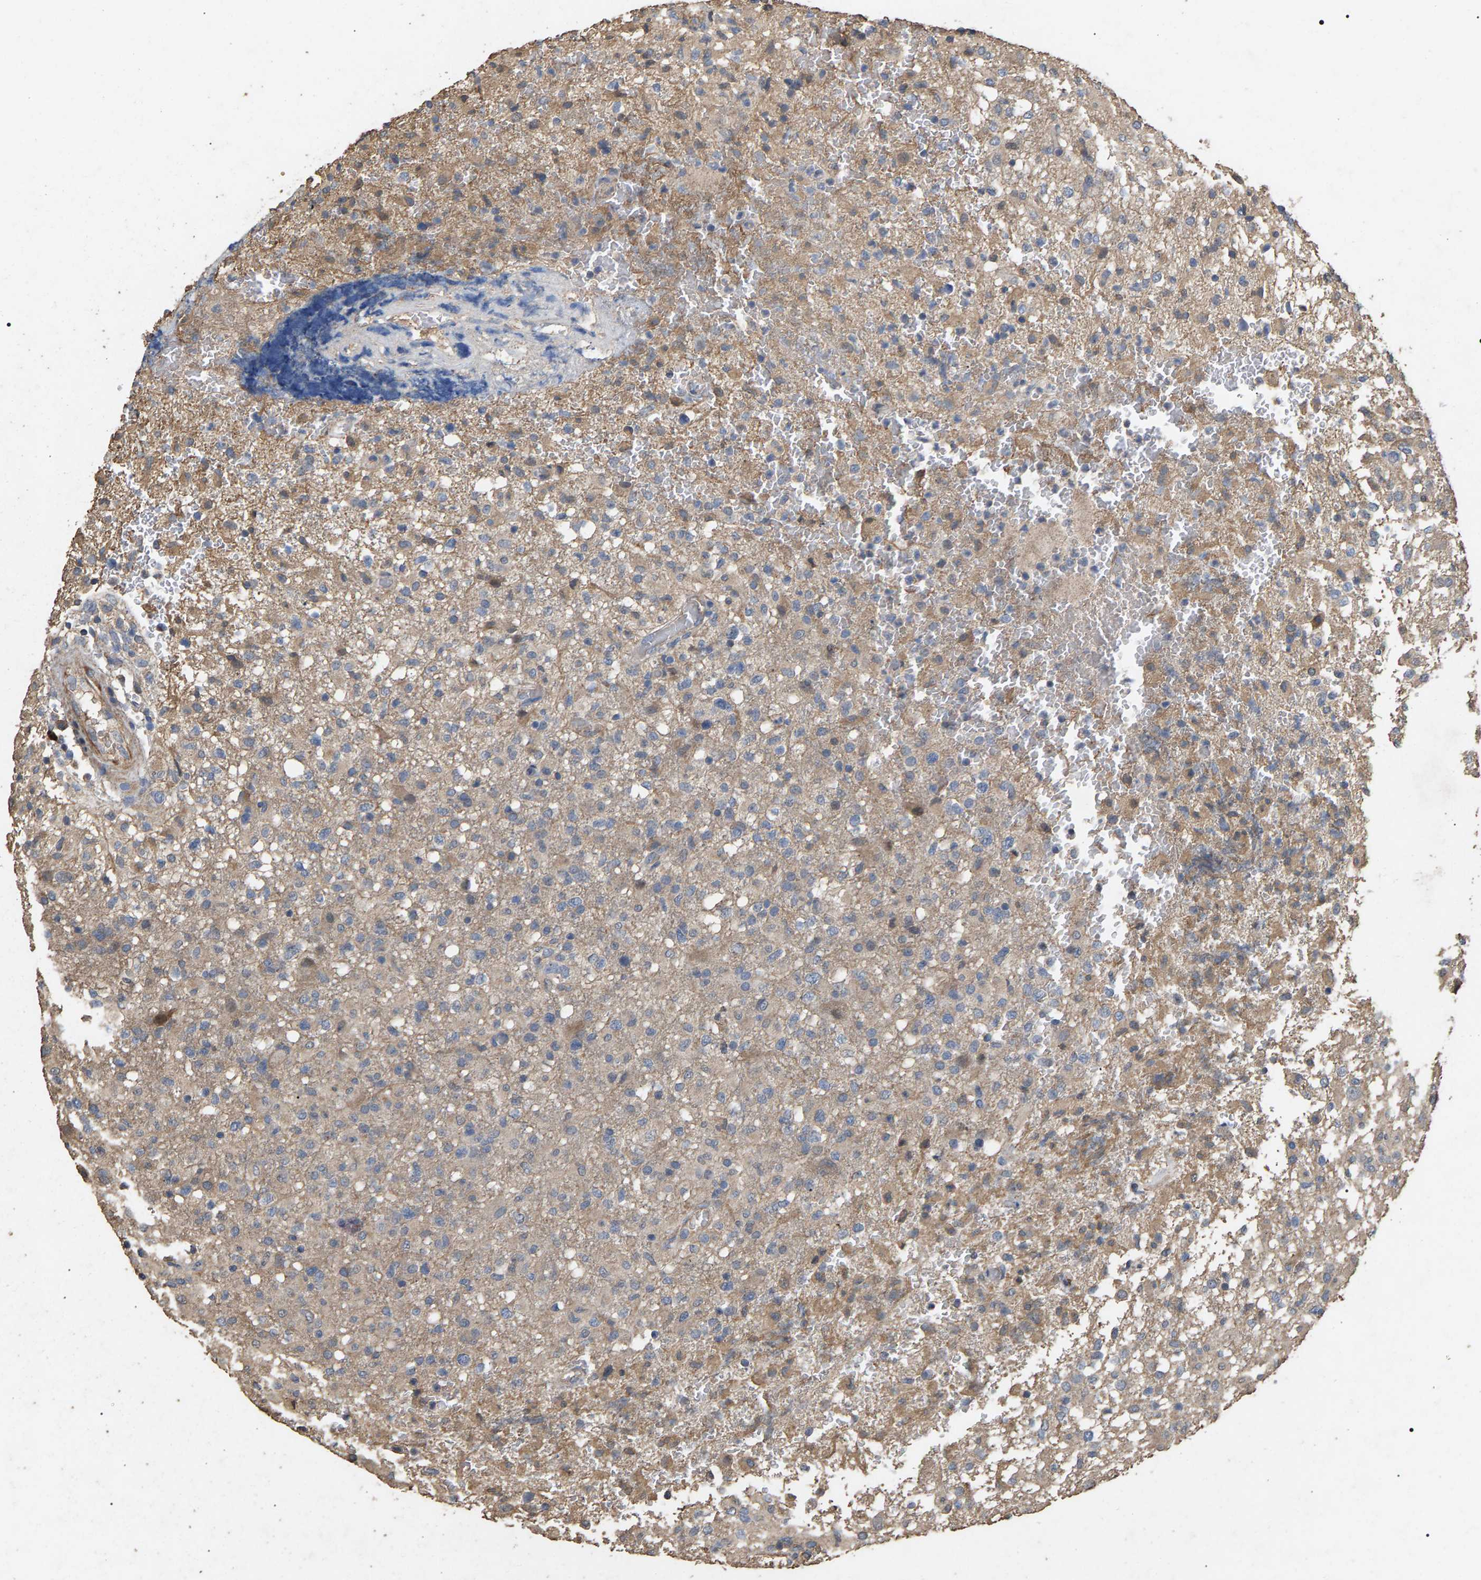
{"staining": {"intensity": "weak", "quantity": "<25%", "location": "cytoplasmic/membranous"}, "tissue": "glioma", "cell_type": "Tumor cells", "image_type": "cancer", "snomed": [{"axis": "morphology", "description": "Glioma, malignant, High grade"}, {"axis": "topography", "description": "Brain"}], "caption": "Tumor cells are negative for brown protein staining in glioma.", "gene": "HTRA3", "patient": {"sex": "female", "age": 57}}